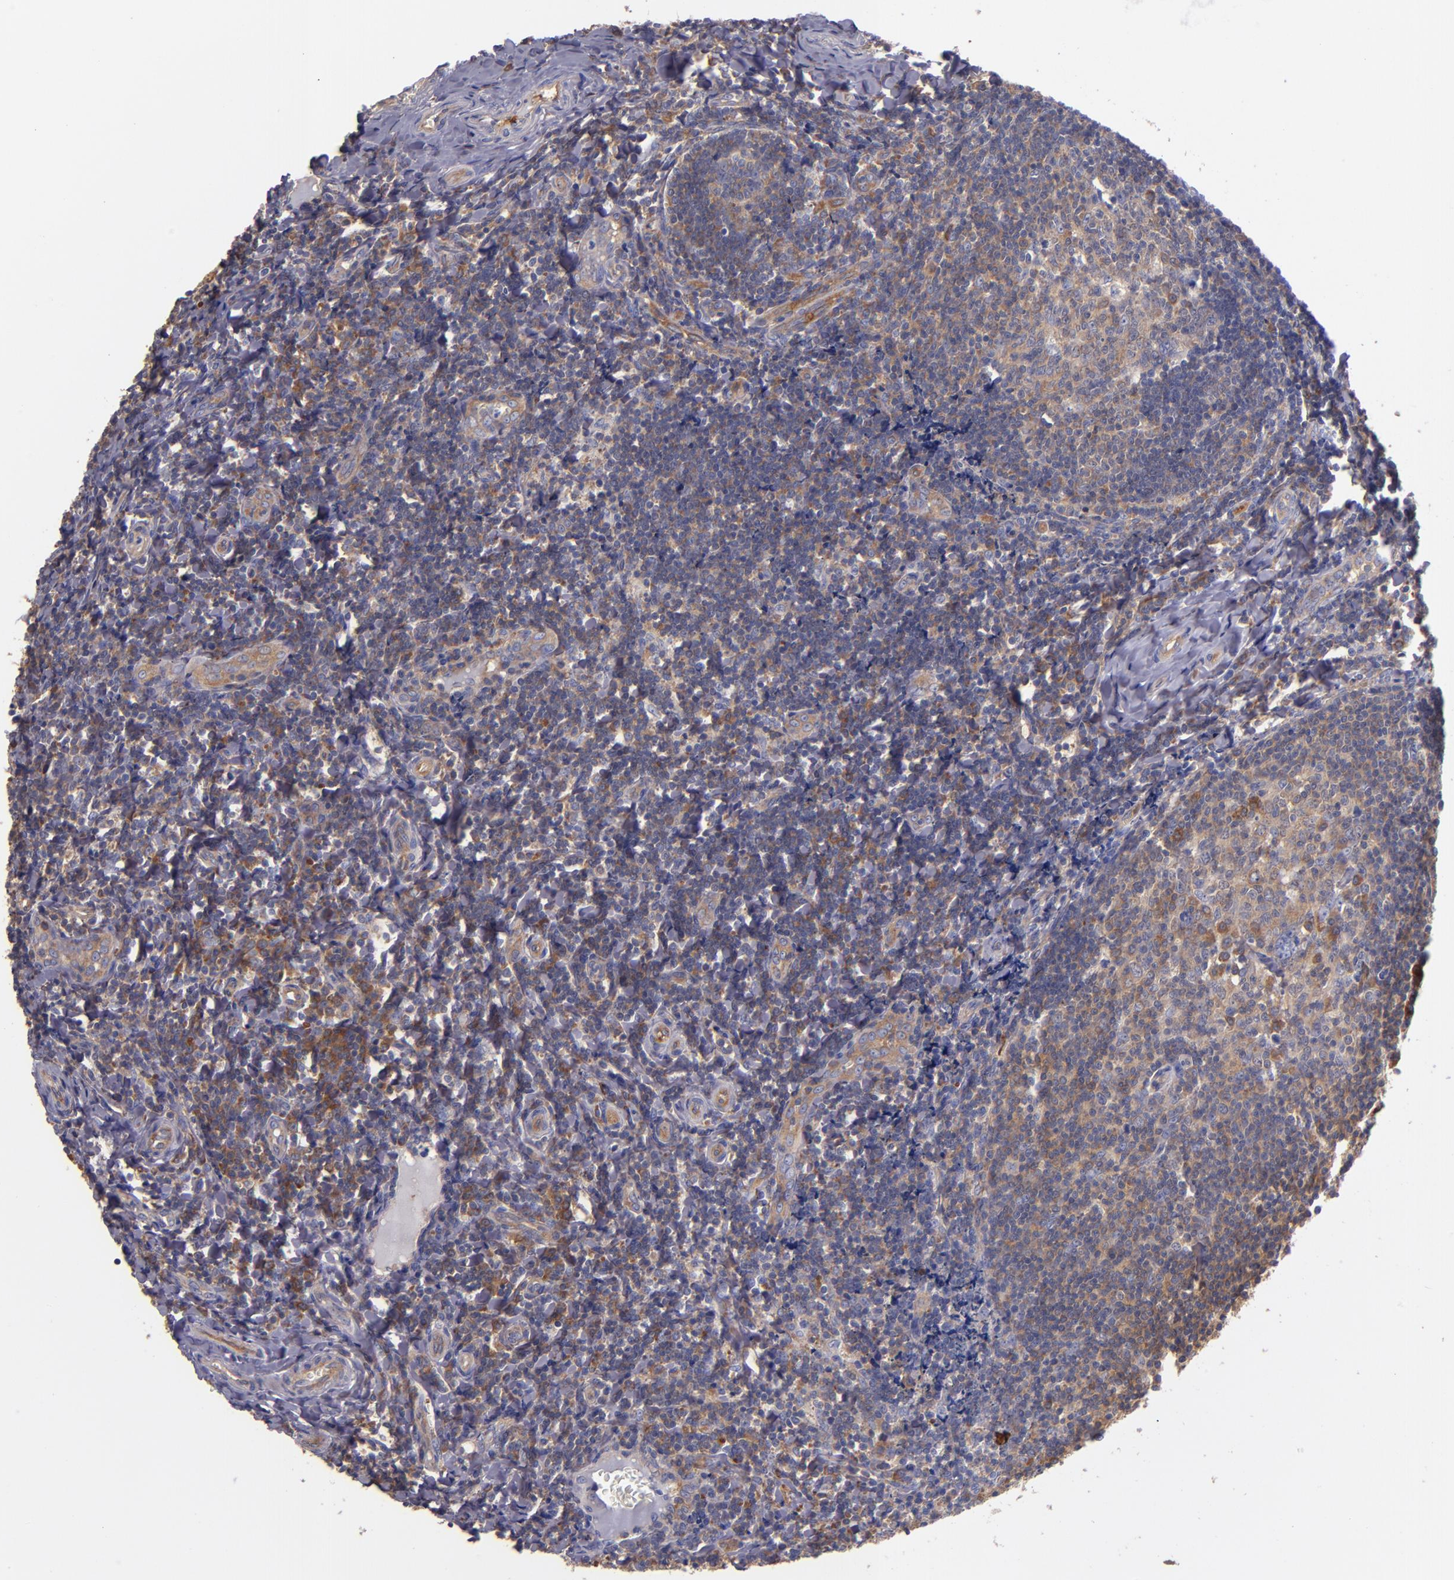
{"staining": {"intensity": "moderate", "quantity": "25%-75%", "location": "cytoplasmic/membranous"}, "tissue": "tonsil", "cell_type": "Germinal center cells", "image_type": "normal", "snomed": [{"axis": "morphology", "description": "Normal tissue, NOS"}, {"axis": "topography", "description": "Tonsil"}], "caption": "Tonsil stained with a brown dye reveals moderate cytoplasmic/membranous positive positivity in approximately 25%-75% of germinal center cells.", "gene": "CARS1", "patient": {"sex": "male", "age": 20}}